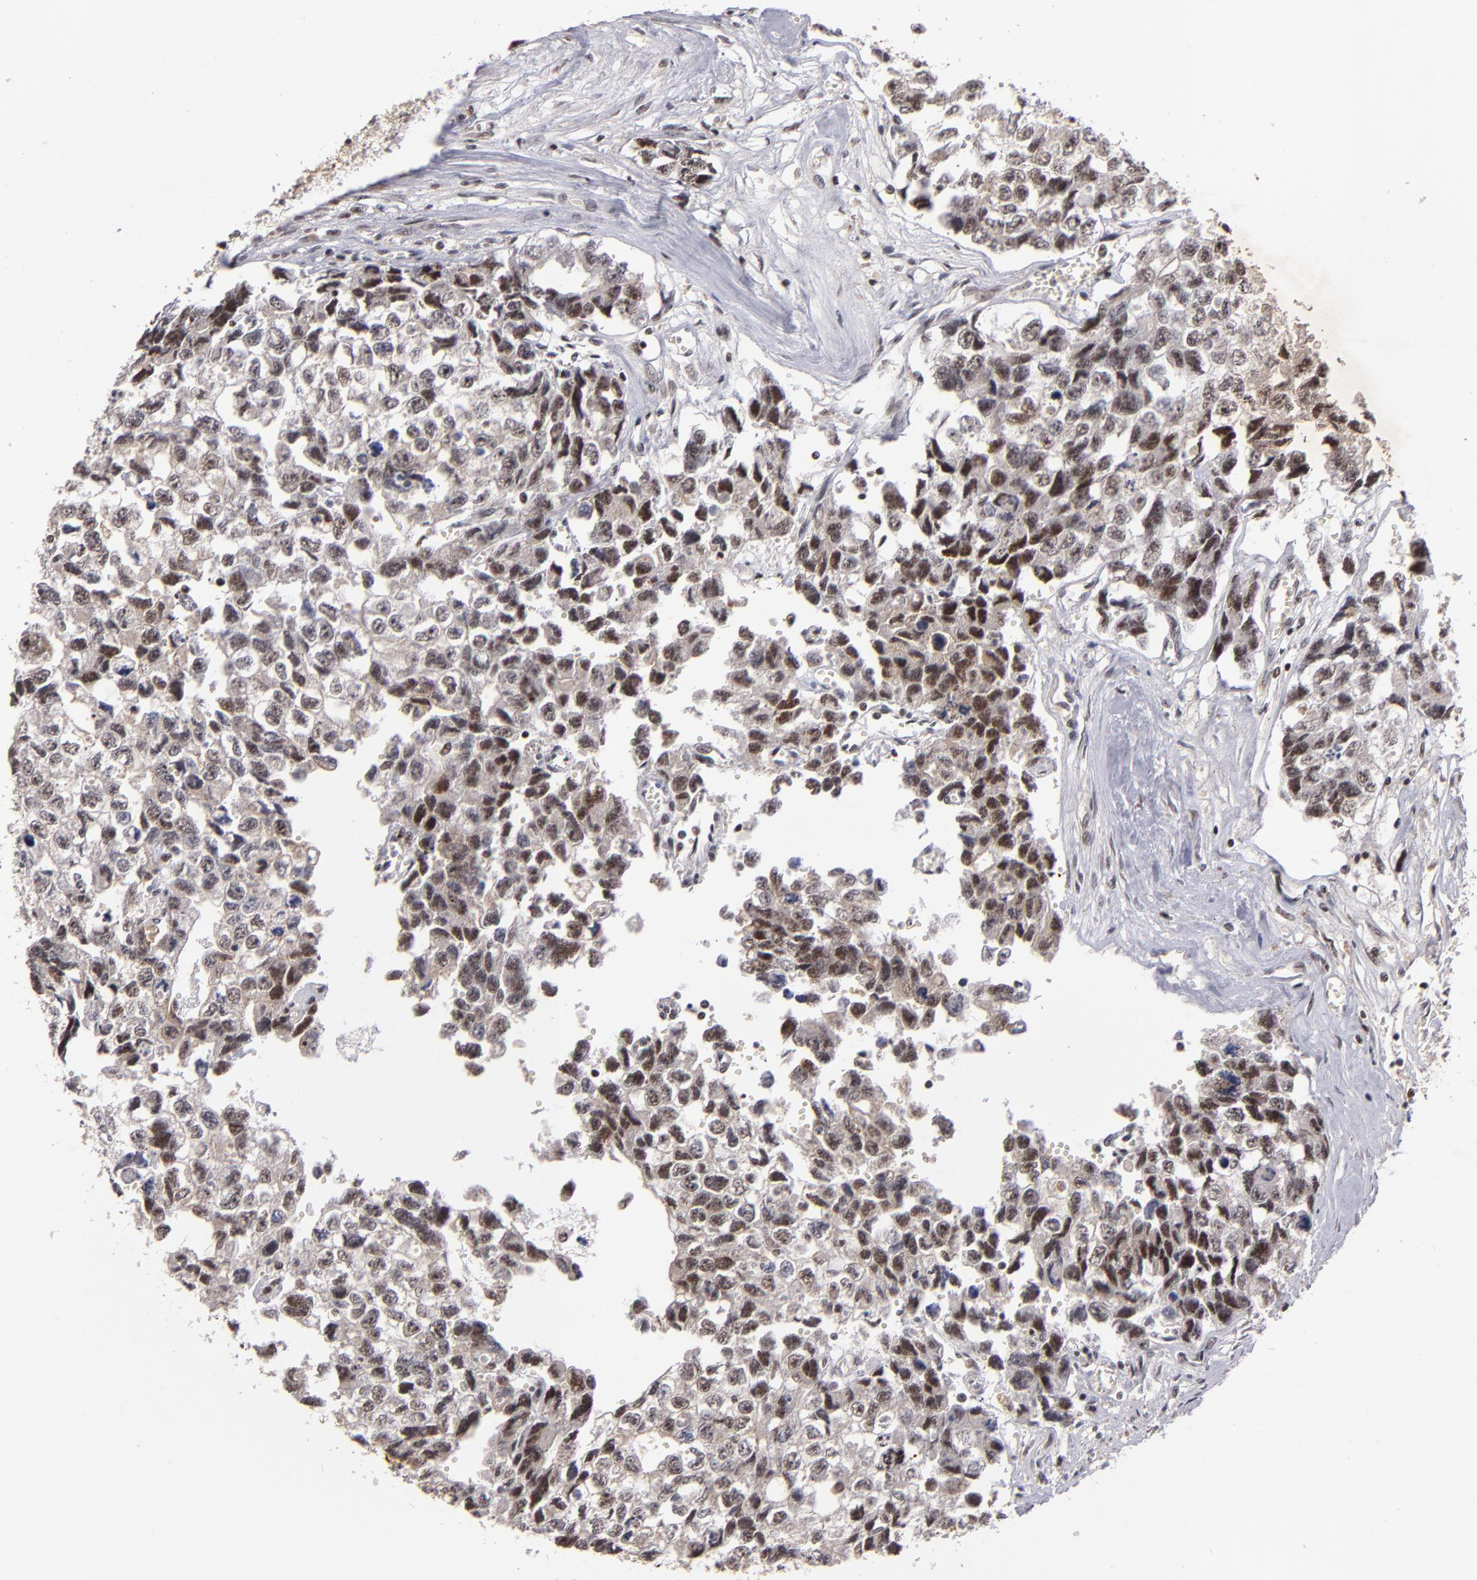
{"staining": {"intensity": "weak", "quantity": "25%-75%", "location": "cytoplasmic/membranous,nuclear"}, "tissue": "testis cancer", "cell_type": "Tumor cells", "image_type": "cancer", "snomed": [{"axis": "morphology", "description": "Carcinoma, Embryonal, NOS"}, {"axis": "topography", "description": "Testis"}], "caption": "The micrograph displays immunohistochemical staining of testis cancer (embryonal carcinoma). There is weak cytoplasmic/membranous and nuclear expression is seen in about 25%-75% of tumor cells. (Brightfield microscopy of DAB IHC at high magnification).", "gene": "PCNX4", "patient": {"sex": "male", "age": 31}}